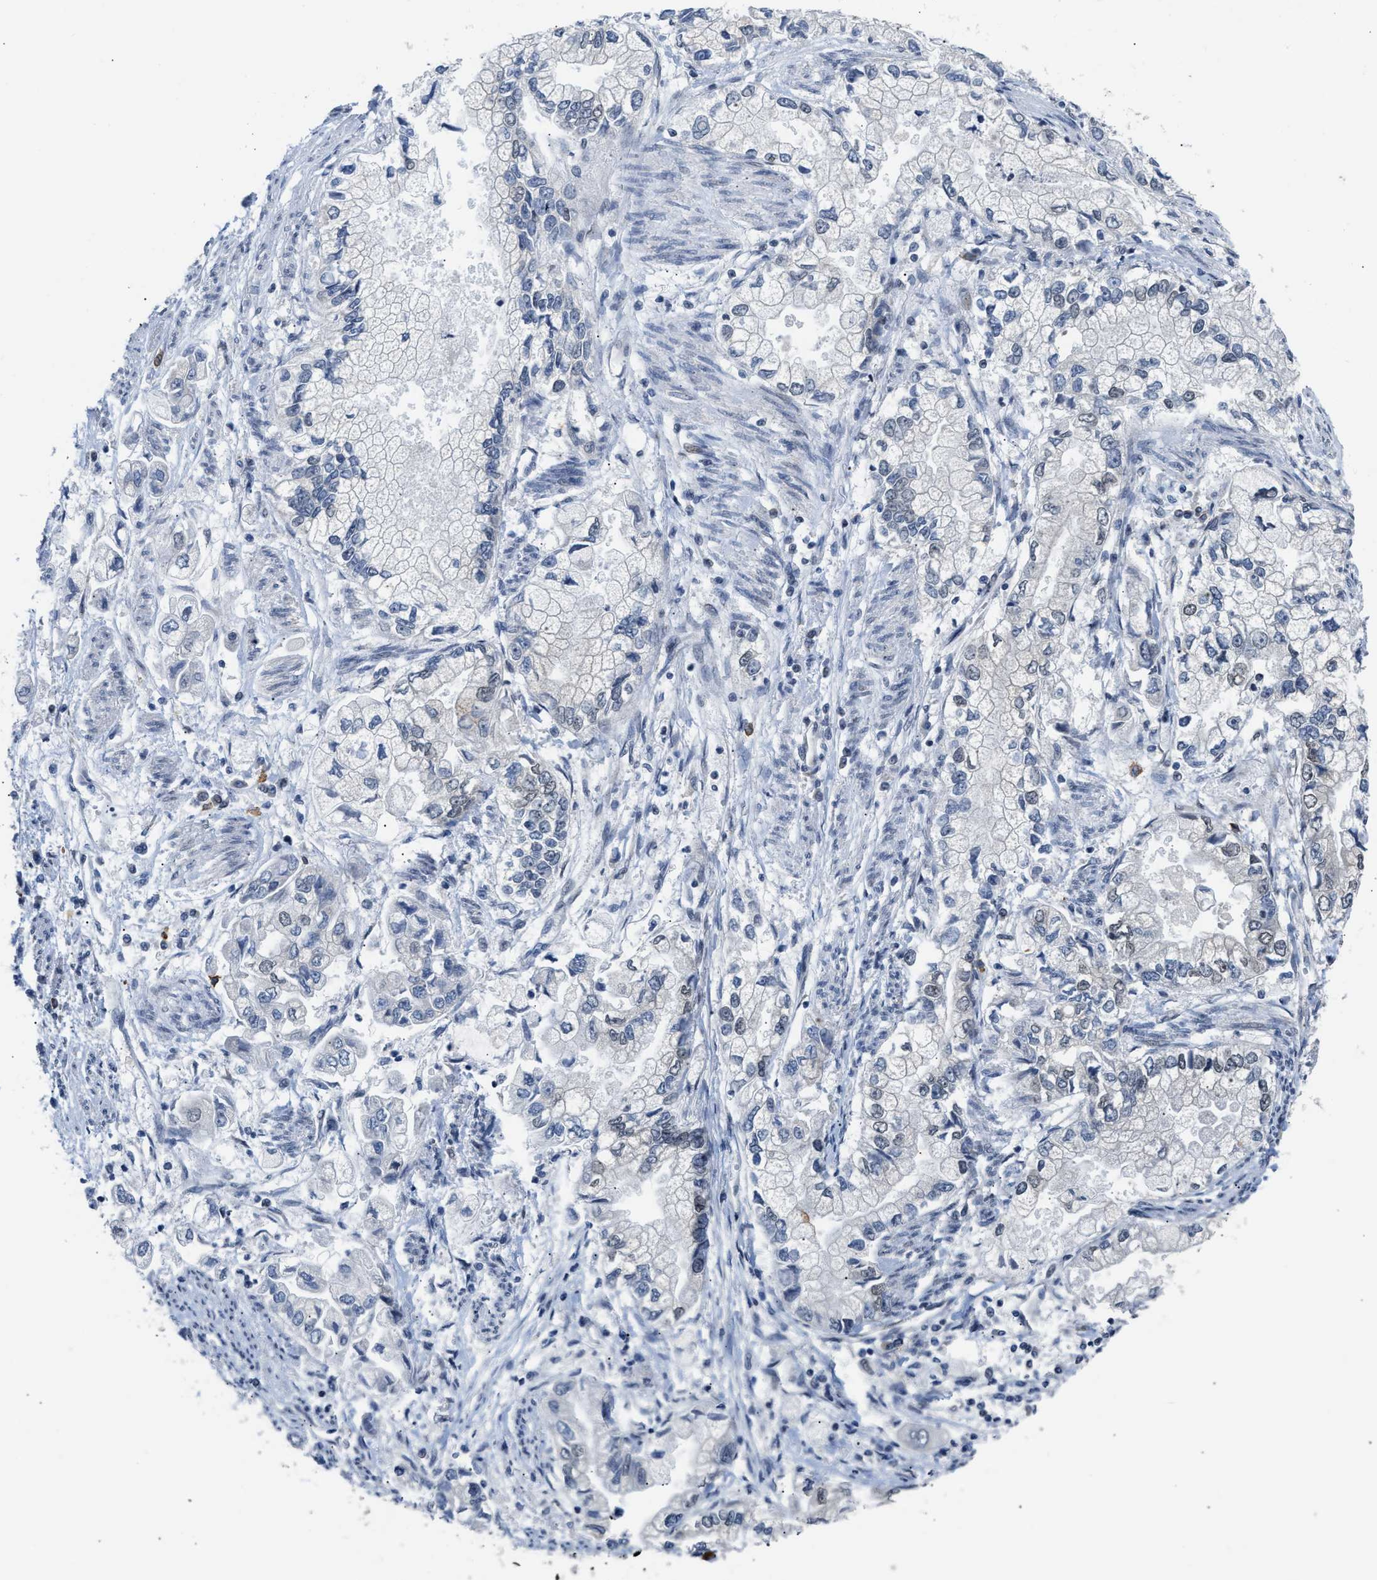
{"staining": {"intensity": "negative", "quantity": "none", "location": "none"}, "tissue": "stomach cancer", "cell_type": "Tumor cells", "image_type": "cancer", "snomed": [{"axis": "morphology", "description": "Normal tissue, NOS"}, {"axis": "morphology", "description": "Adenocarcinoma, NOS"}, {"axis": "topography", "description": "Stomach"}], "caption": "A photomicrograph of human stomach cancer is negative for staining in tumor cells.", "gene": "TXNRD3", "patient": {"sex": "male", "age": 62}}